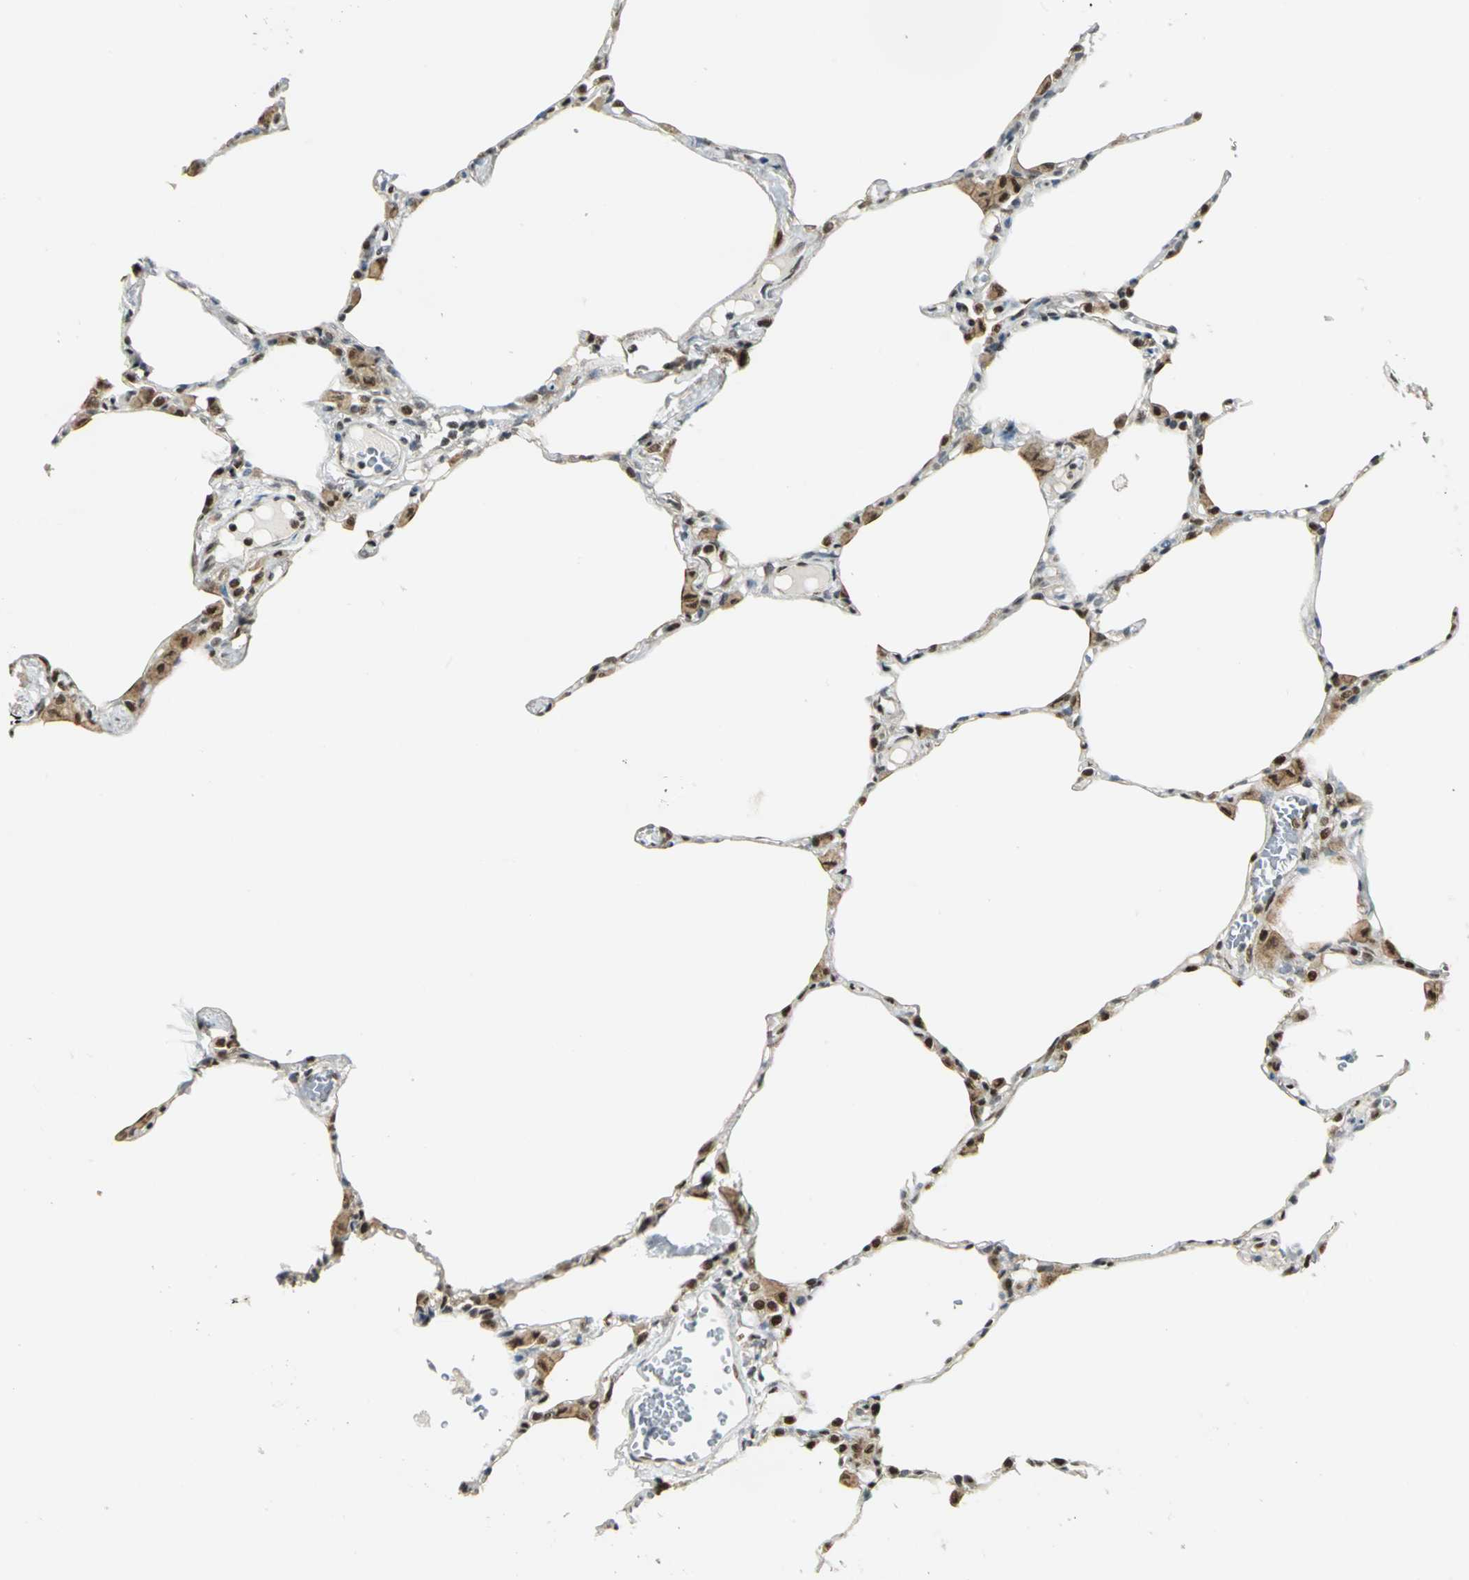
{"staining": {"intensity": "moderate", "quantity": "25%-75%", "location": "cytoplasmic/membranous,nuclear"}, "tissue": "lung", "cell_type": "Alveolar cells", "image_type": "normal", "snomed": [{"axis": "morphology", "description": "Normal tissue, NOS"}, {"axis": "topography", "description": "Lung"}], "caption": "Immunohistochemical staining of normal lung exhibits medium levels of moderate cytoplasmic/membranous,nuclear positivity in about 25%-75% of alveolar cells. The staining is performed using DAB brown chromogen to label protein expression. The nuclei are counter-stained blue using hematoxylin.", "gene": "DDX5", "patient": {"sex": "female", "age": 49}}